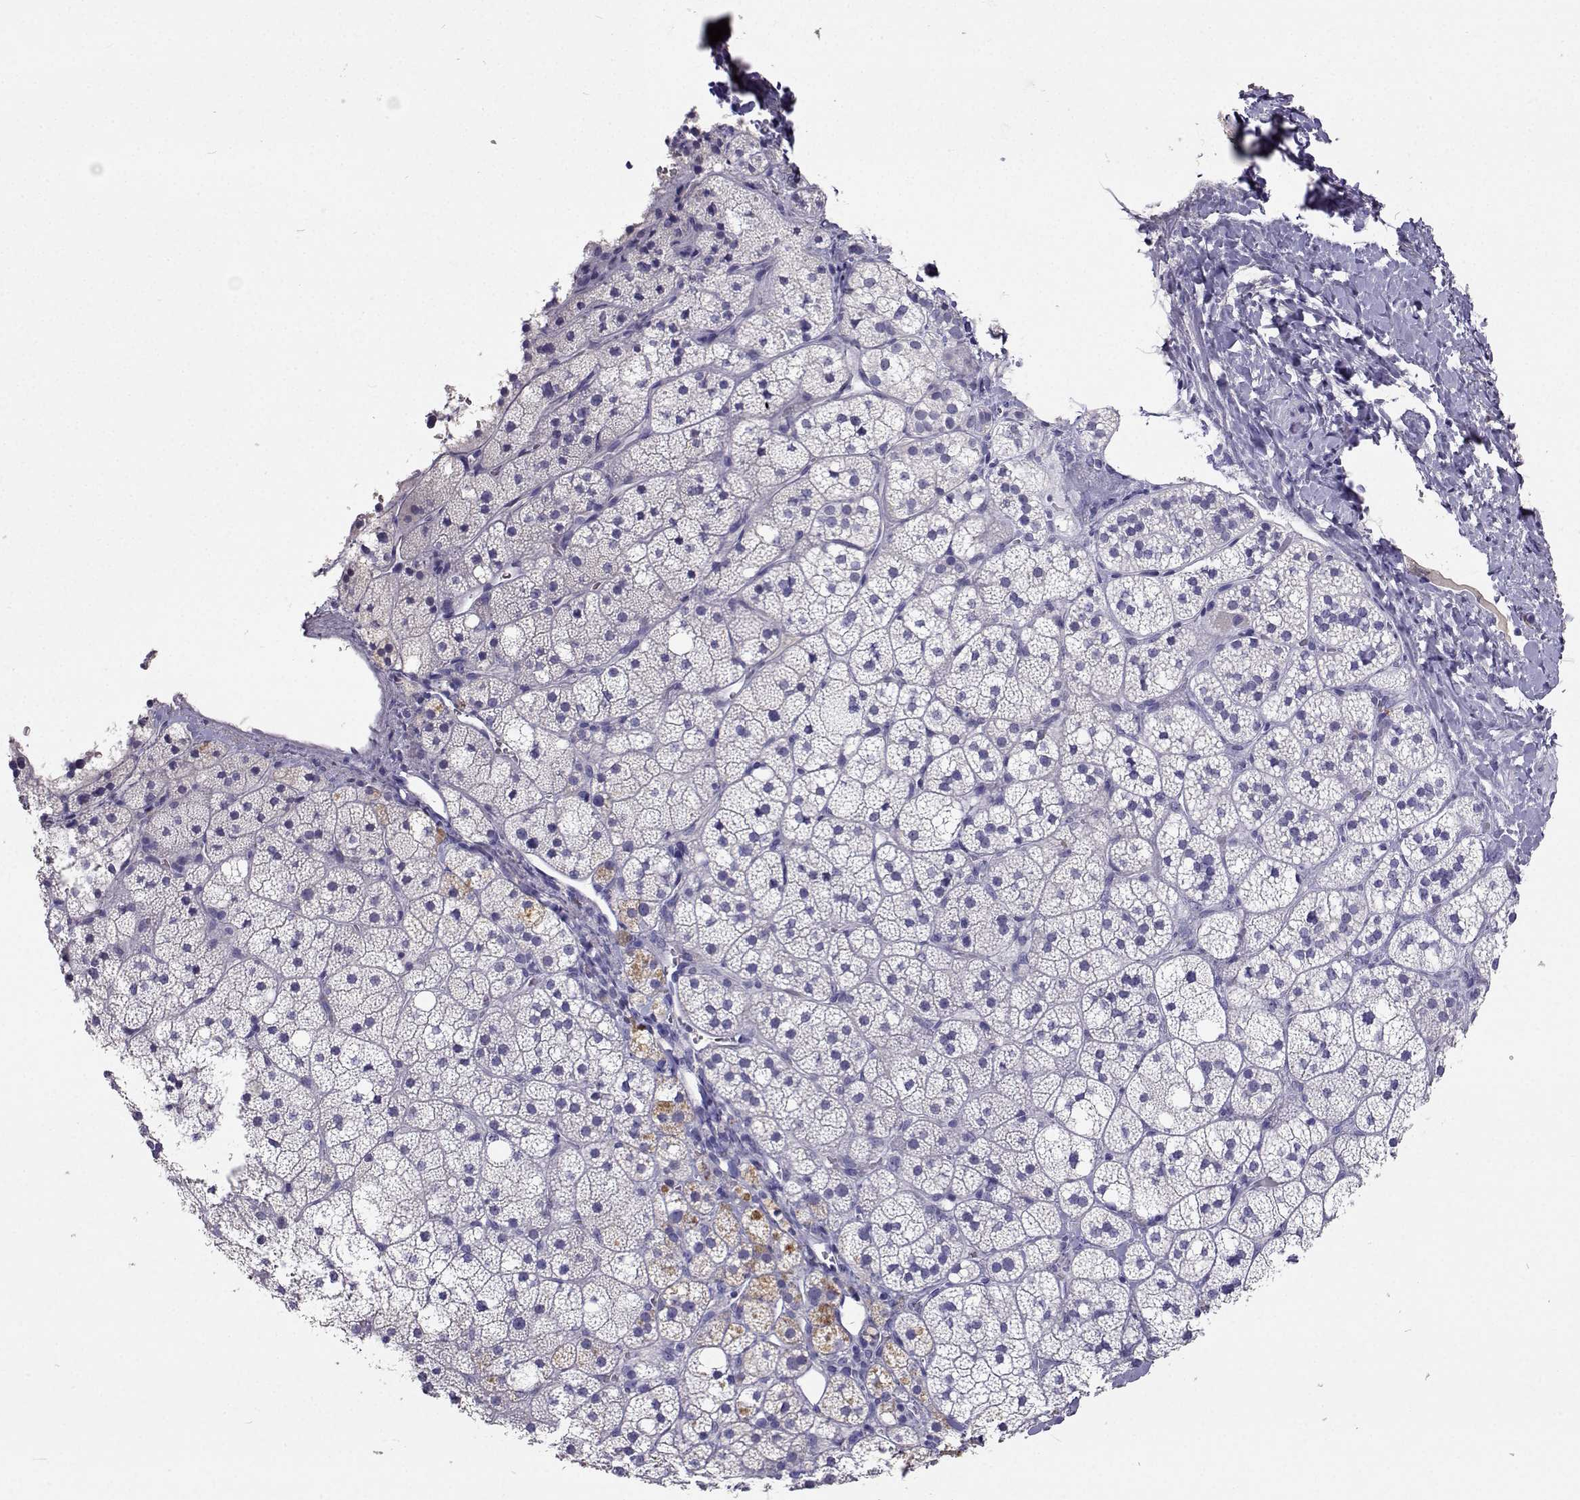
{"staining": {"intensity": "weak", "quantity": "<25%", "location": "cytoplasmic/membranous"}, "tissue": "adrenal gland", "cell_type": "Glandular cells", "image_type": "normal", "snomed": [{"axis": "morphology", "description": "Normal tissue, NOS"}, {"axis": "topography", "description": "Adrenal gland"}], "caption": "Immunohistochemistry histopathology image of normal adrenal gland: human adrenal gland stained with DAB (3,3'-diaminobenzidine) demonstrates no significant protein expression in glandular cells.", "gene": "CFAP44", "patient": {"sex": "male", "age": 53}}